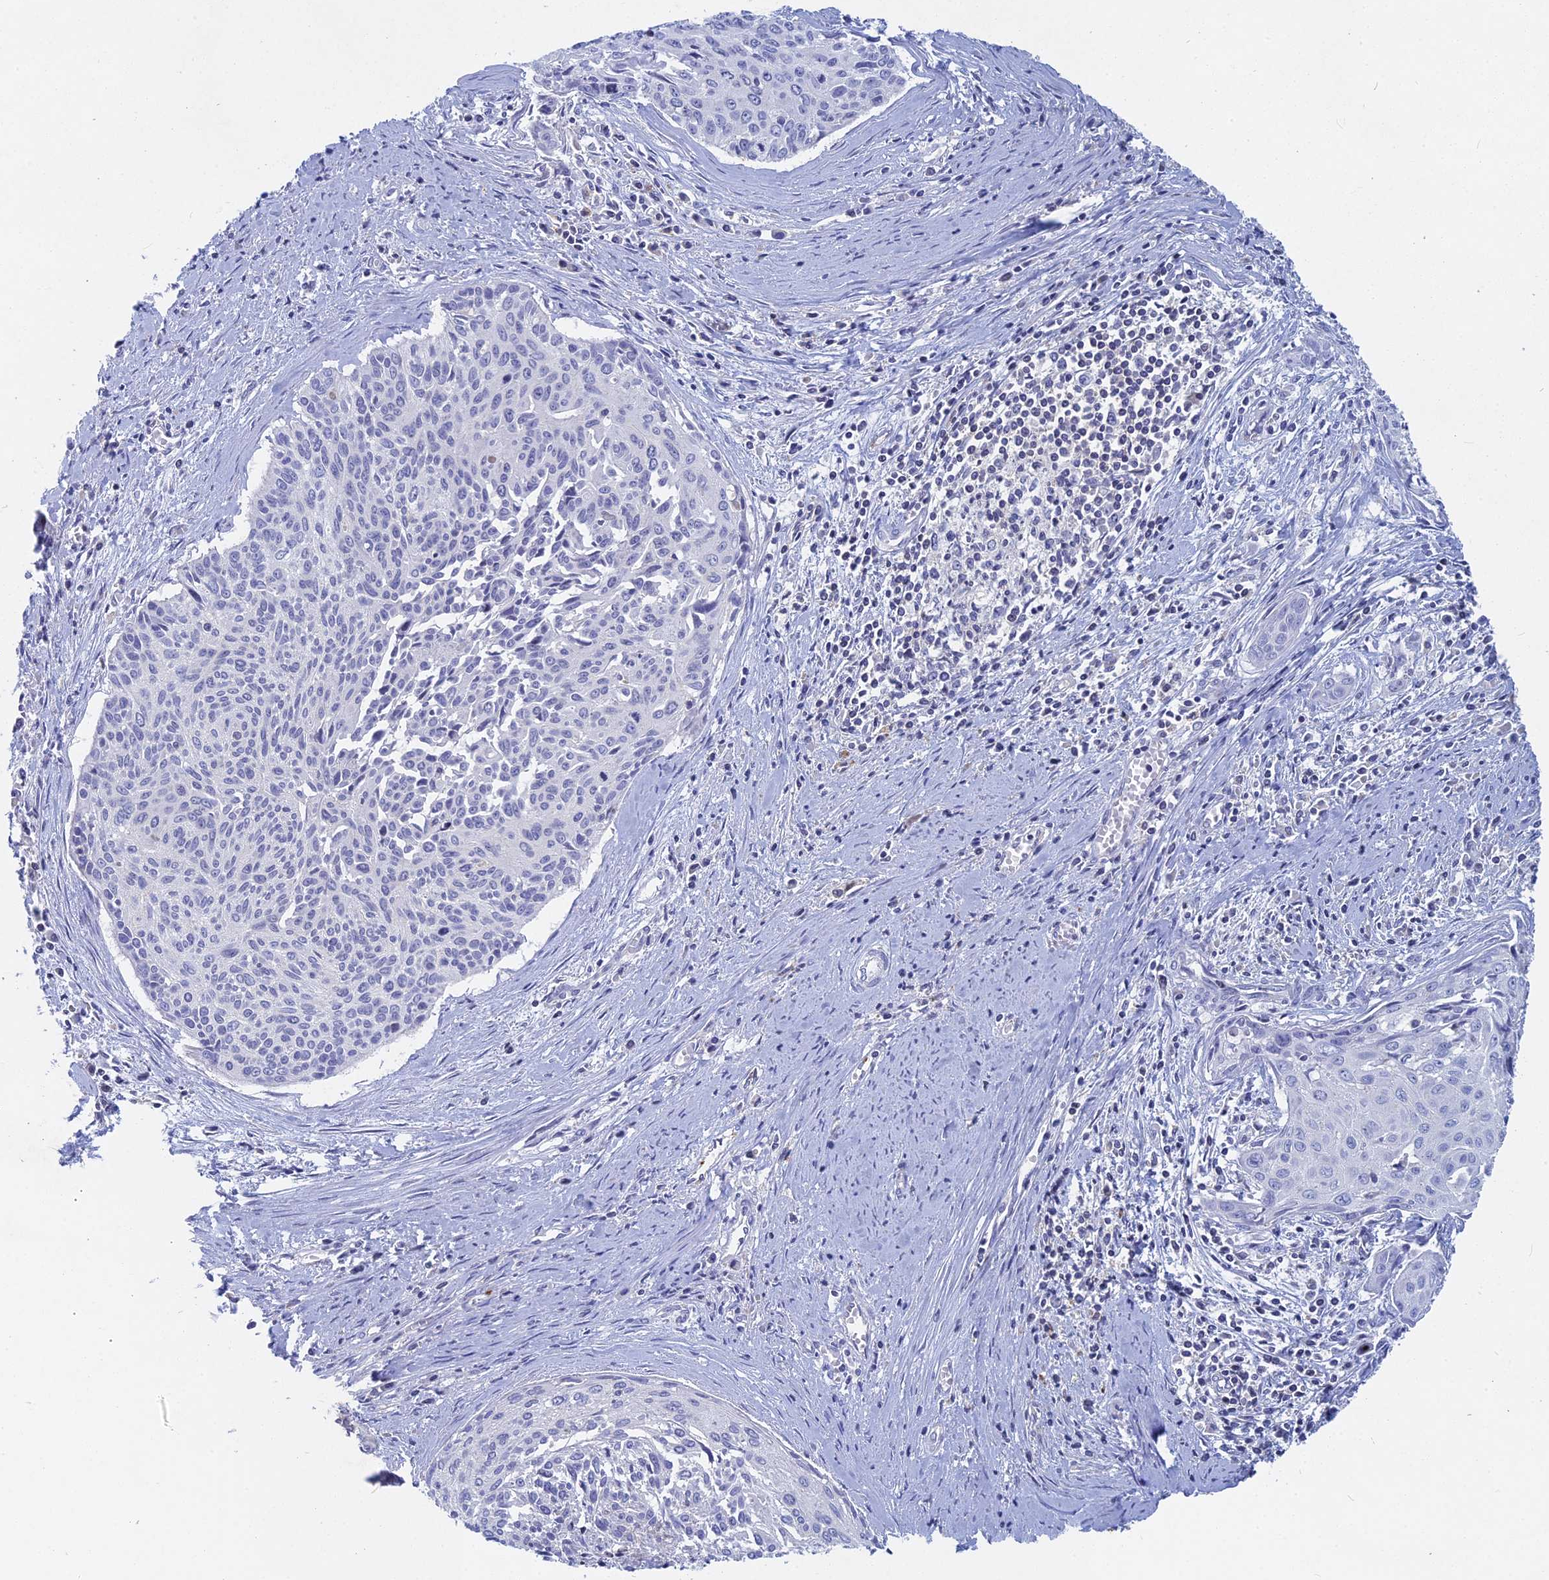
{"staining": {"intensity": "negative", "quantity": "none", "location": "none"}, "tissue": "cervical cancer", "cell_type": "Tumor cells", "image_type": "cancer", "snomed": [{"axis": "morphology", "description": "Squamous cell carcinoma, NOS"}, {"axis": "topography", "description": "Cervix"}], "caption": "Cervical cancer (squamous cell carcinoma) was stained to show a protein in brown. There is no significant positivity in tumor cells. Brightfield microscopy of immunohistochemistry (IHC) stained with DAB (3,3'-diaminobenzidine) (brown) and hematoxylin (blue), captured at high magnification.", "gene": "ACP7", "patient": {"sex": "female", "age": 55}}